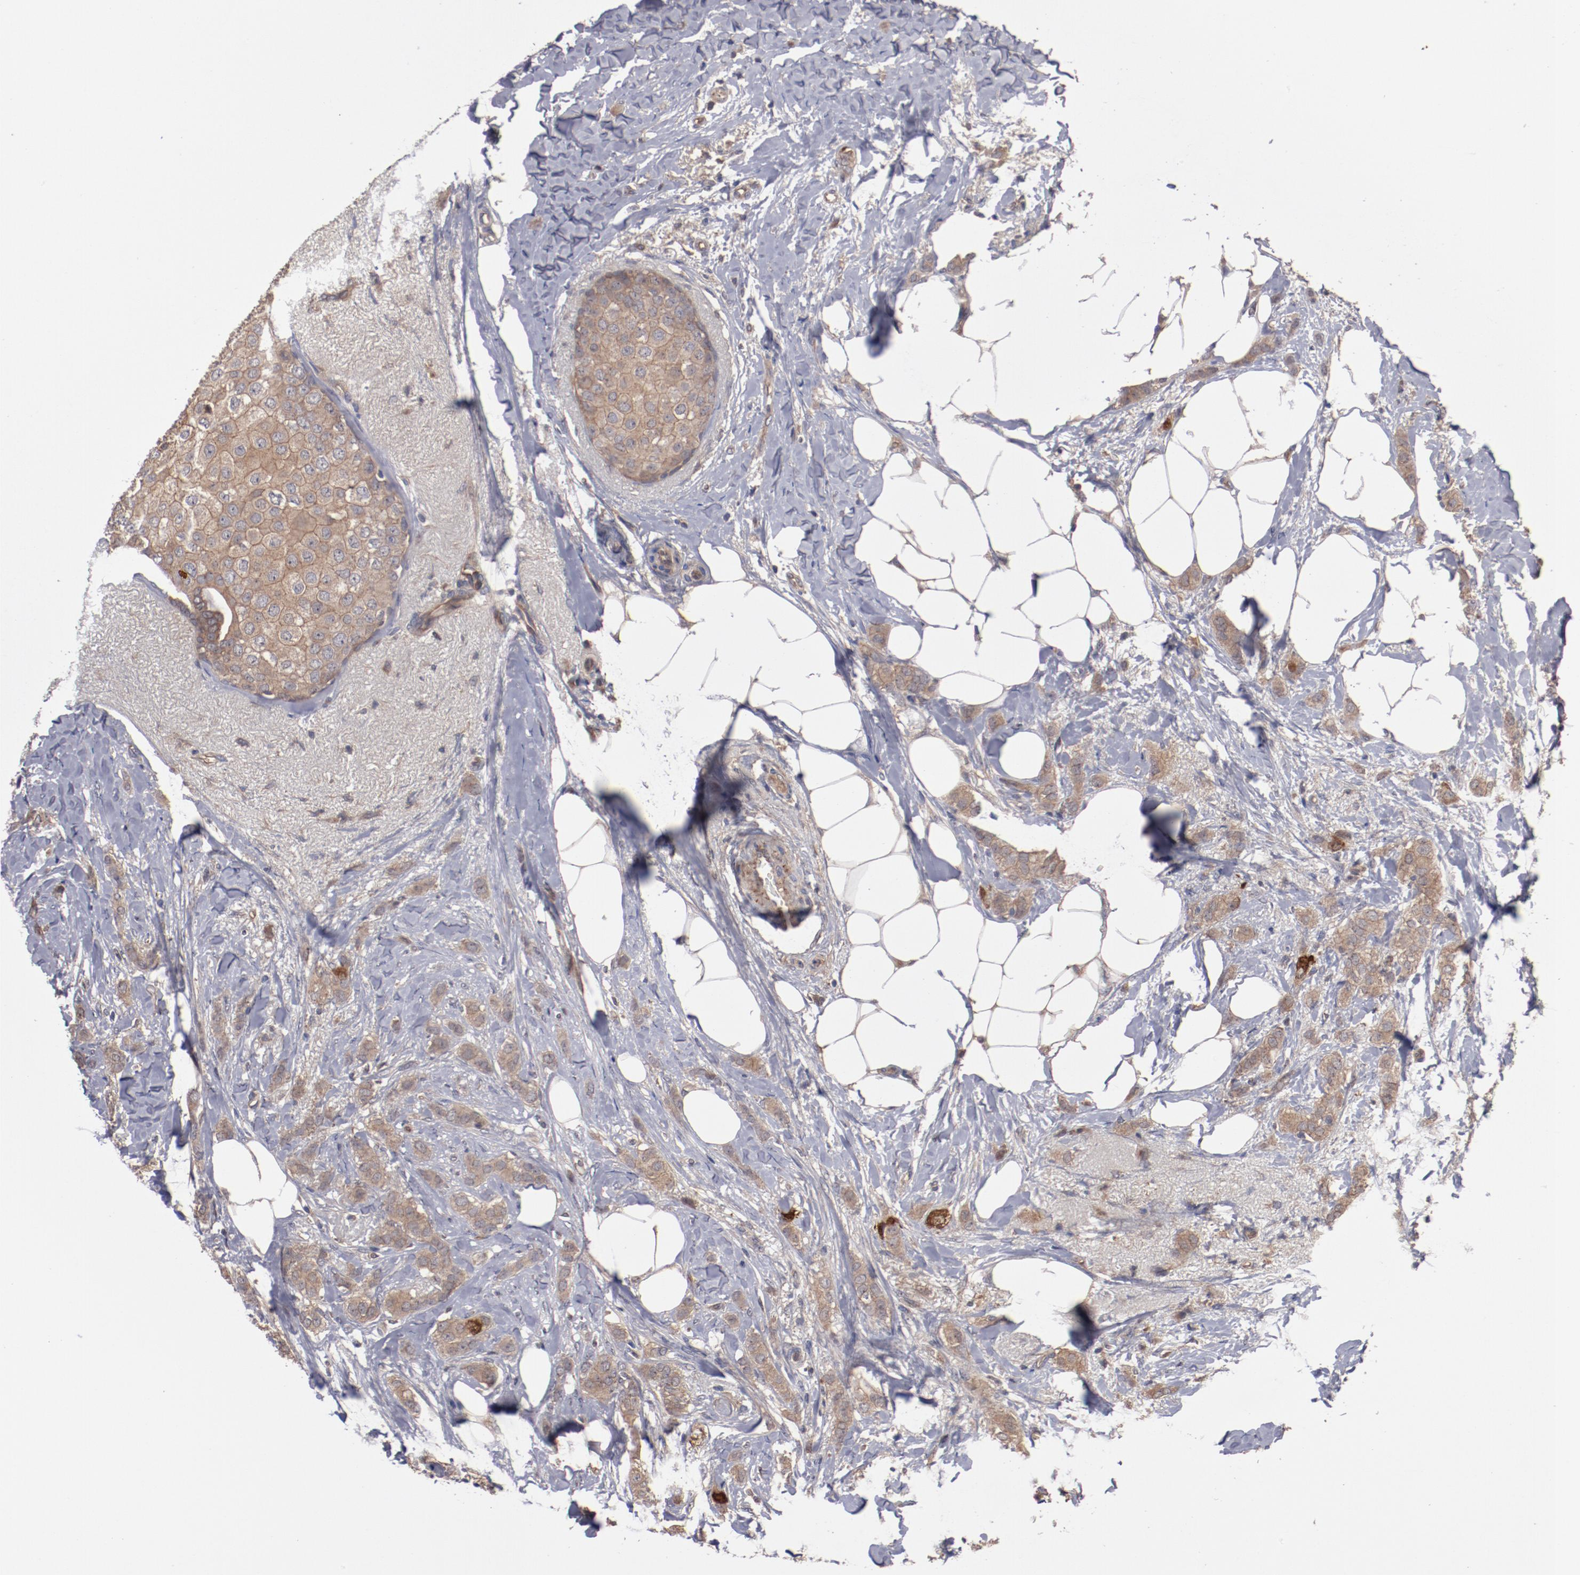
{"staining": {"intensity": "moderate", "quantity": ">75%", "location": "cytoplasmic/membranous"}, "tissue": "breast cancer", "cell_type": "Tumor cells", "image_type": "cancer", "snomed": [{"axis": "morphology", "description": "Lobular carcinoma"}, {"axis": "topography", "description": "Breast"}], "caption": "Human breast cancer (lobular carcinoma) stained for a protein (brown) demonstrates moderate cytoplasmic/membranous positive expression in approximately >75% of tumor cells.", "gene": "DNAAF2", "patient": {"sex": "female", "age": 55}}